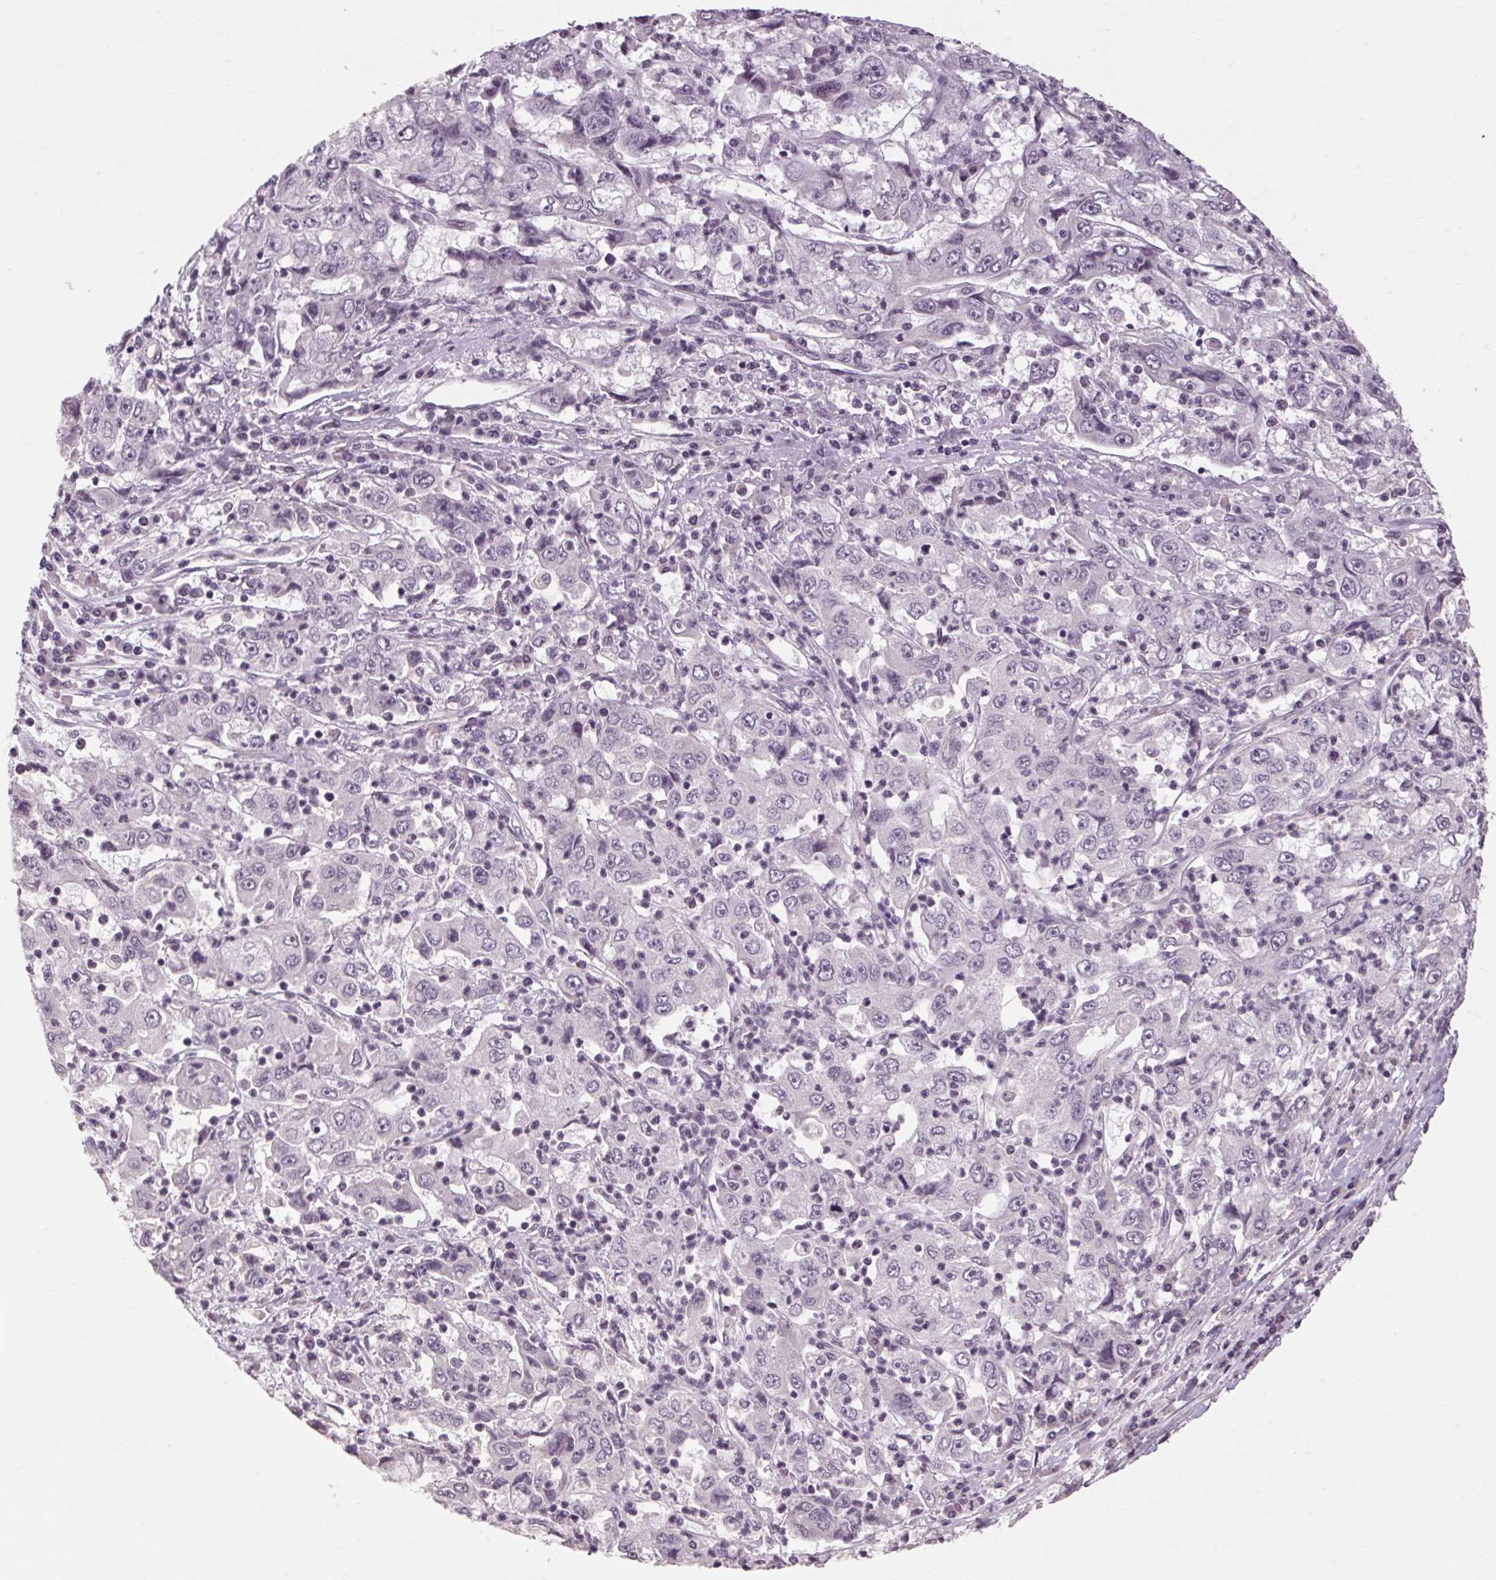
{"staining": {"intensity": "negative", "quantity": "none", "location": "none"}, "tissue": "cervical cancer", "cell_type": "Tumor cells", "image_type": "cancer", "snomed": [{"axis": "morphology", "description": "Squamous cell carcinoma, NOS"}, {"axis": "topography", "description": "Cervix"}], "caption": "Immunohistochemistry (IHC) photomicrograph of neoplastic tissue: squamous cell carcinoma (cervical) stained with DAB shows no significant protein positivity in tumor cells.", "gene": "POMC", "patient": {"sex": "female", "age": 36}}